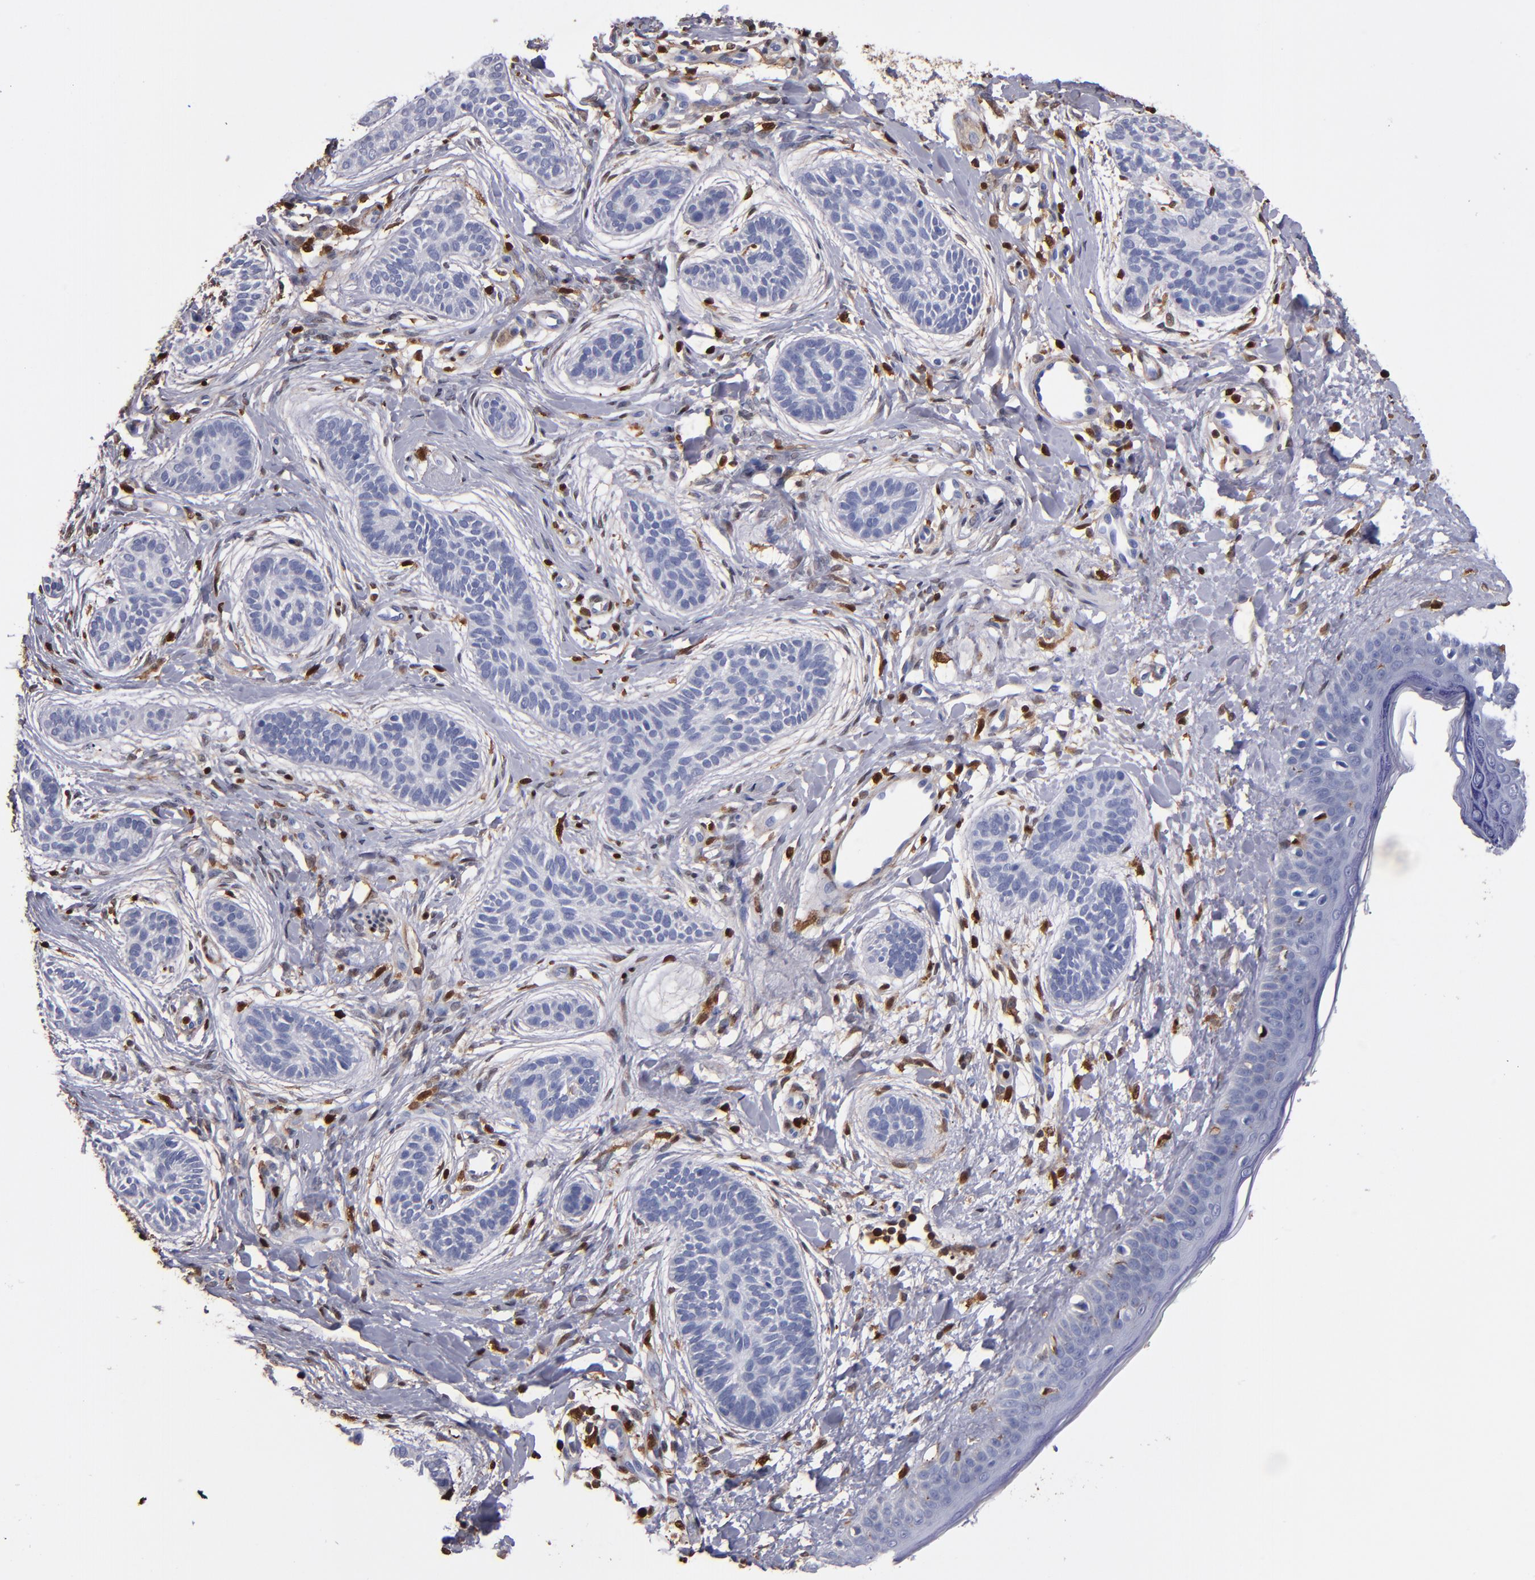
{"staining": {"intensity": "negative", "quantity": "none", "location": "none"}, "tissue": "skin cancer", "cell_type": "Tumor cells", "image_type": "cancer", "snomed": [{"axis": "morphology", "description": "Normal tissue, NOS"}, {"axis": "morphology", "description": "Basal cell carcinoma"}, {"axis": "topography", "description": "Skin"}], "caption": "Tumor cells show no significant staining in basal cell carcinoma (skin).", "gene": "S100A4", "patient": {"sex": "male", "age": 63}}